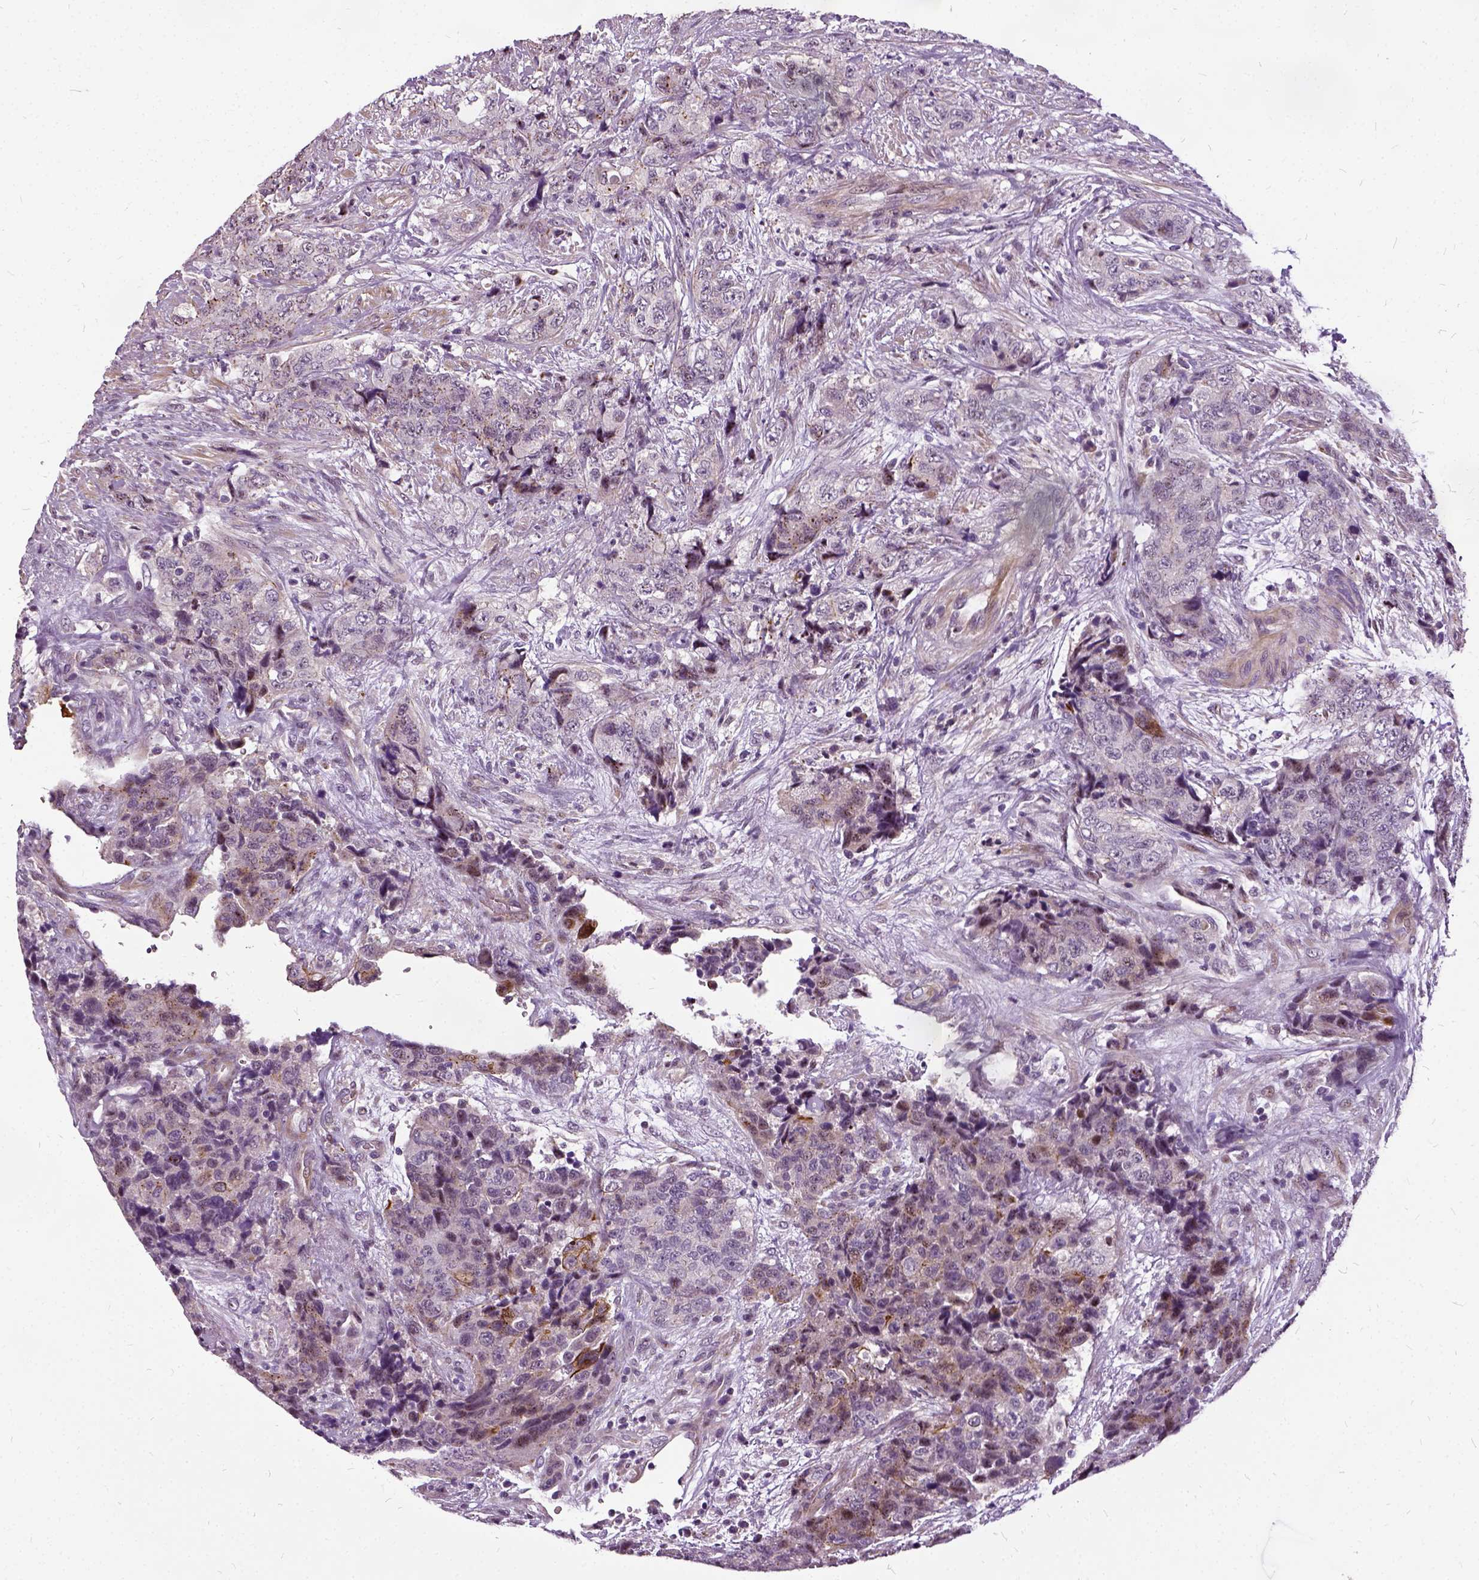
{"staining": {"intensity": "negative", "quantity": "none", "location": "none"}, "tissue": "urothelial cancer", "cell_type": "Tumor cells", "image_type": "cancer", "snomed": [{"axis": "morphology", "description": "Urothelial carcinoma, High grade"}, {"axis": "topography", "description": "Urinary bladder"}], "caption": "Urothelial carcinoma (high-grade) was stained to show a protein in brown. There is no significant expression in tumor cells. (Brightfield microscopy of DAB immunohistochemistry at high magnification).", "gene": "ILRUN", "patient": {"sex": "female", "age": 78}}